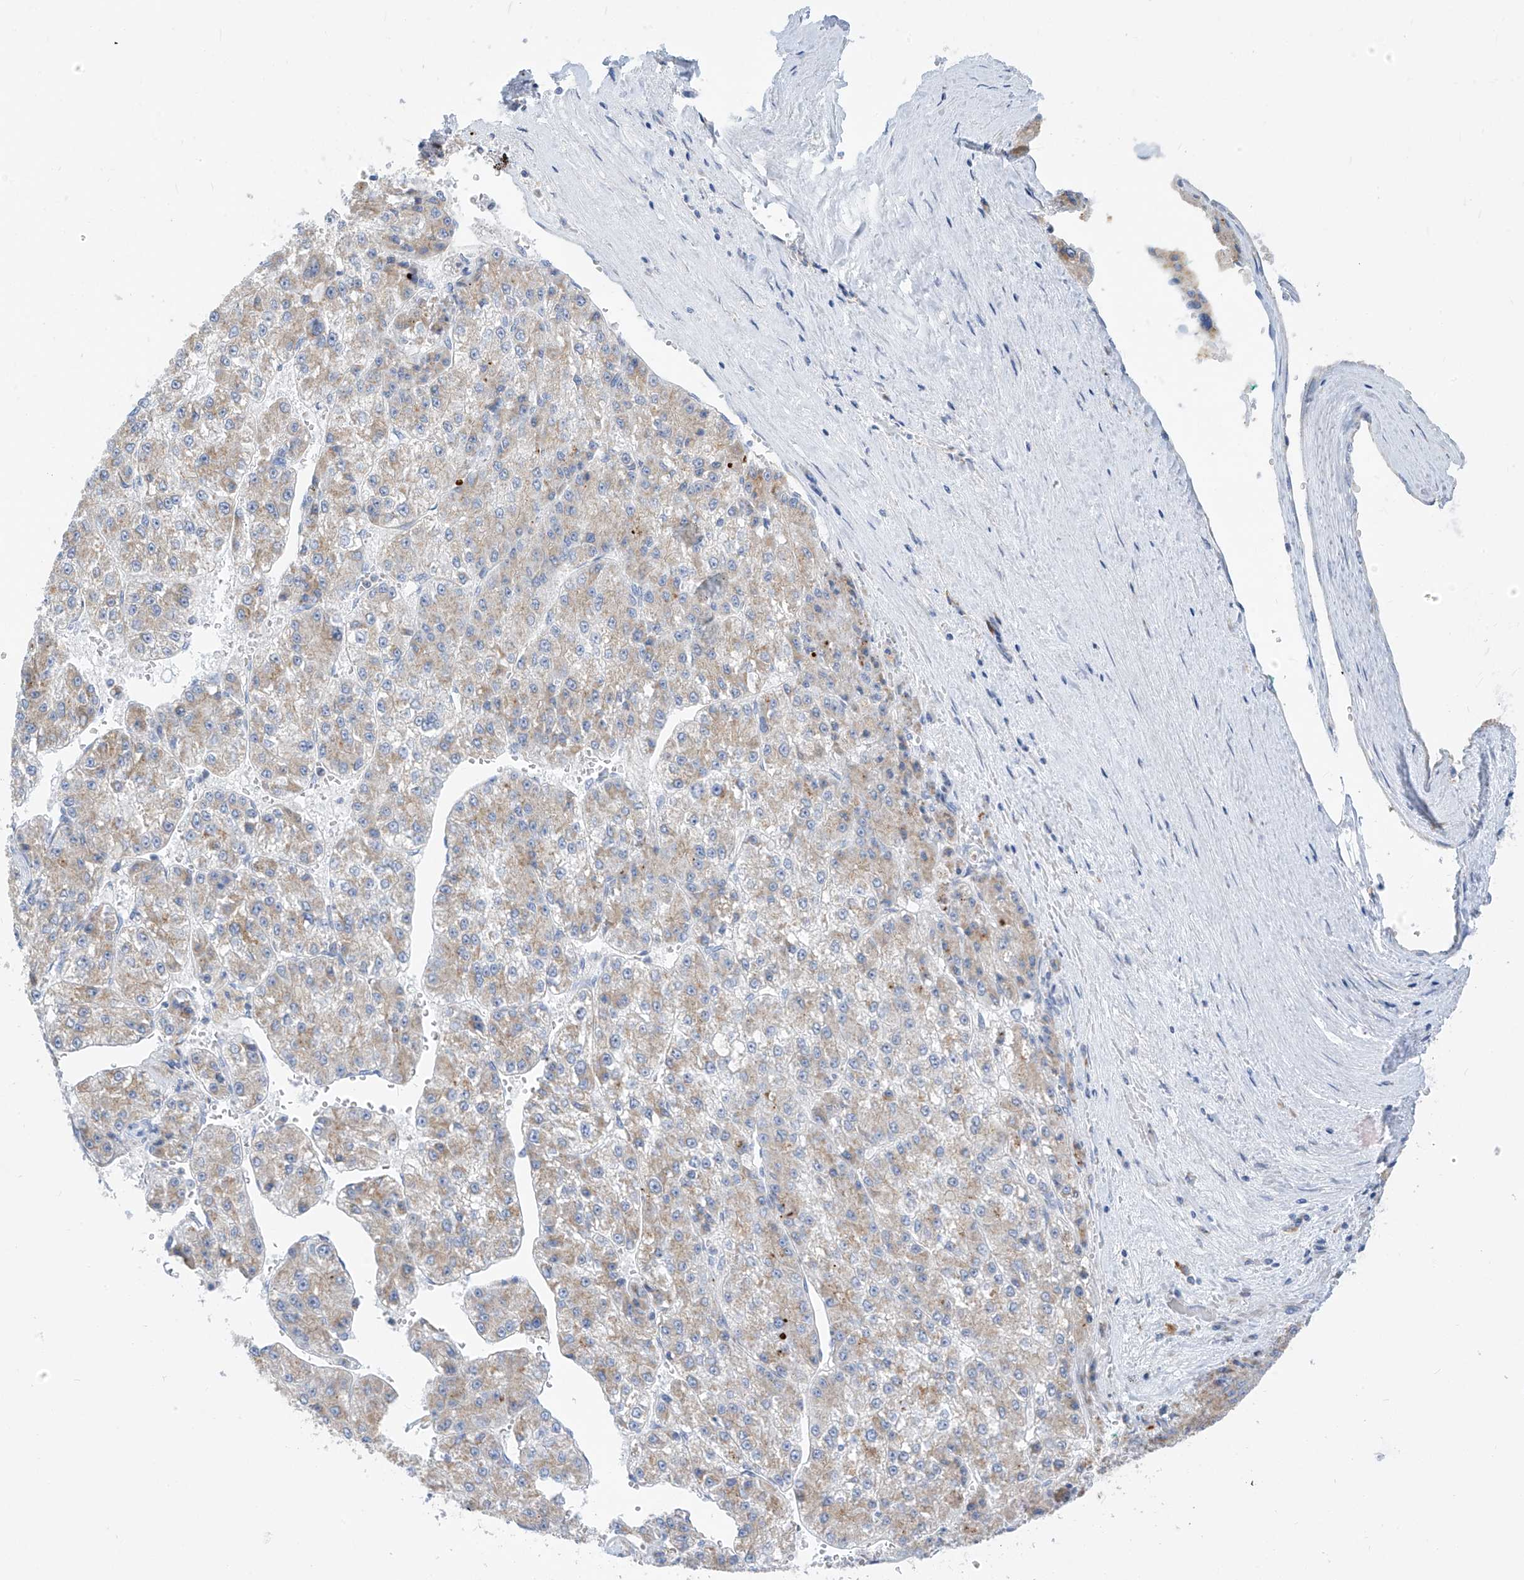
{"staining": {"intensity": "weak", "quantity": "25%-75%", "location": "cytoplasmic/membranous"}, "tissue": "liver cancer", "cell_type": "Tumor cells", "image_type": "cancer", "snomed": [{"axis": "morphology", "description": "Carcinoma, Hepatocellular, NOS"}, {"axis": "topography", "description": "Liver"}], "caption": "Weak cytoplasmic/membranous staining is seen in about 25%-75% of tumor cells in liver cancer. (brown staining indicates protein expression, while blue staining denotes nuclei).", "gene": "ZNF404", "patient": {"sex": "female", "age": 73}}